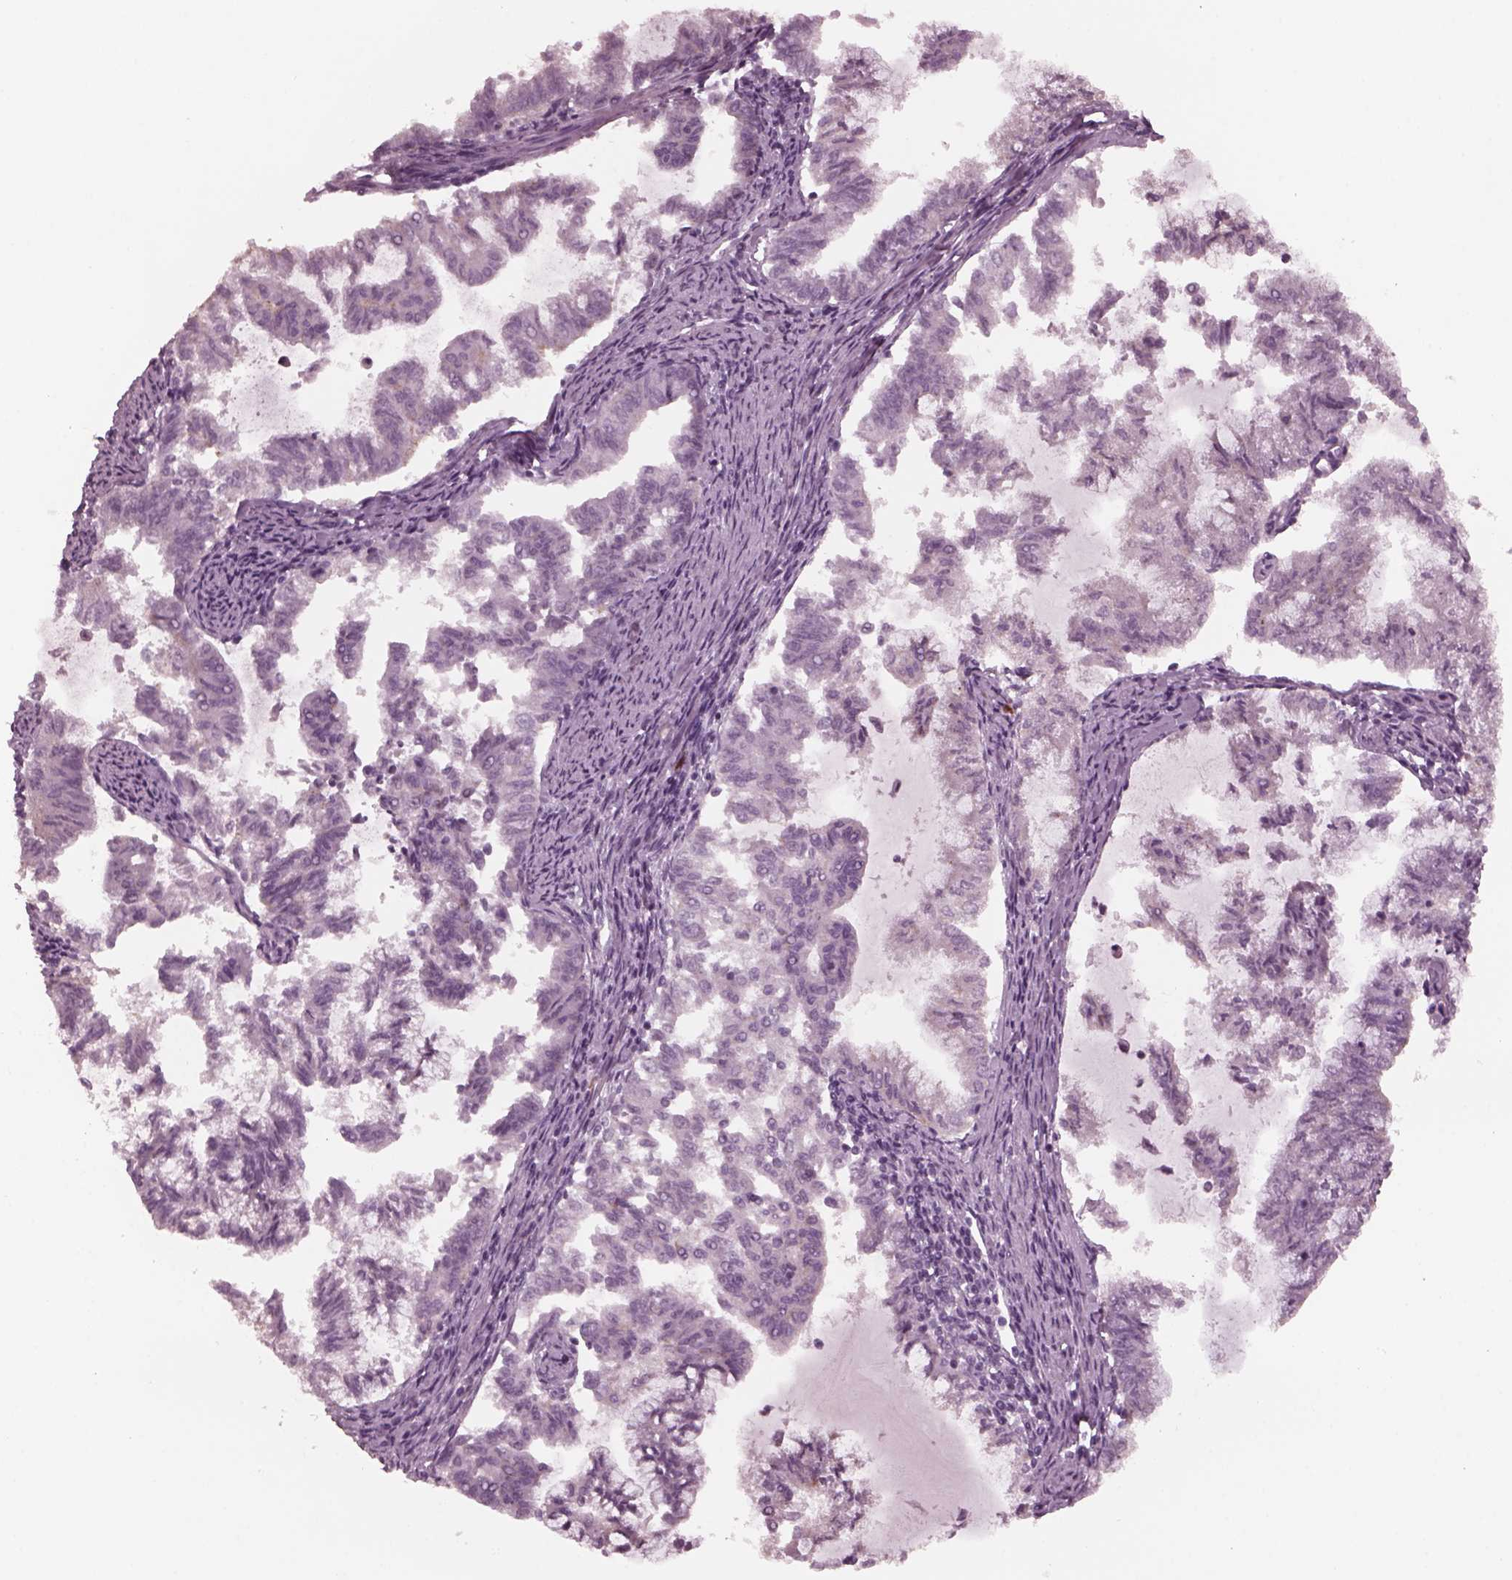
{"staining": {"intensity": "negative", "quantity": "none", "location": "none"}, "tissue": "endometrial cancer", "cell_type": "Tumor cells", "image_type": "cancer", "snomed": [{"axis": "morphology", "description": "Adenocarcinoma, NOS"}, {"axis": "topography", "description": "Endometrium"}], "caption": "There is no significant expression in tumor cells of endometrial adenocarcinoma.", "gene": "YY2", "patient": {"sex": "female", "age": 79}}